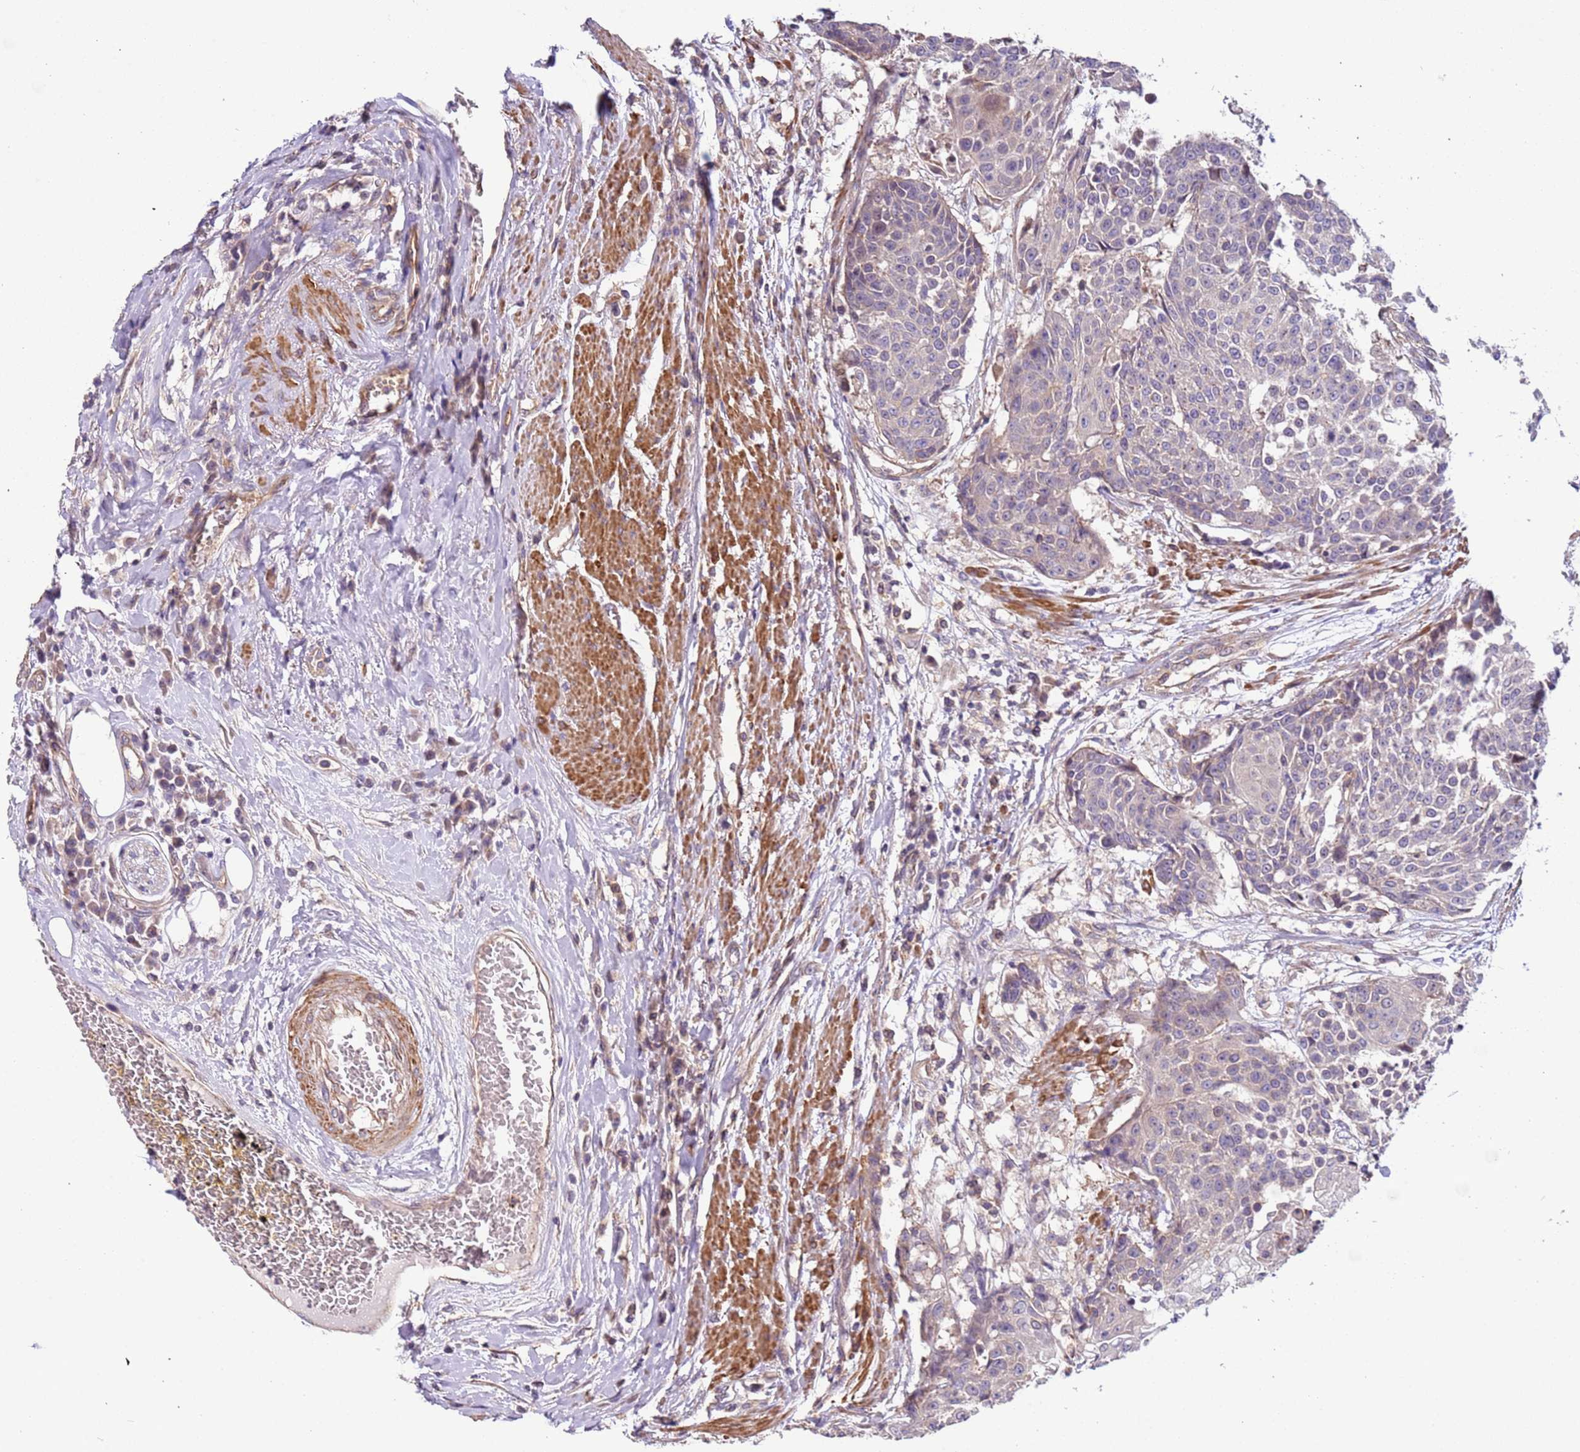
{"staining": {"intensity": "negative", "quantity": "none", "location": "none"}, "tissue": "urothelial cancer", "cell_type": "Tumor cells", "image_type": "cancer", "snomed": [{"axis": "morphology", "description": "Urothelial carcinoma, High grade"}, {"axis": "topography", "description": "Urinary bladder"}], "caption": "Tumor cells are negative for protein expression in human urothelial cancer.", "gene": "LAMB4", "patient": {"sex": "female", "age": 63}}